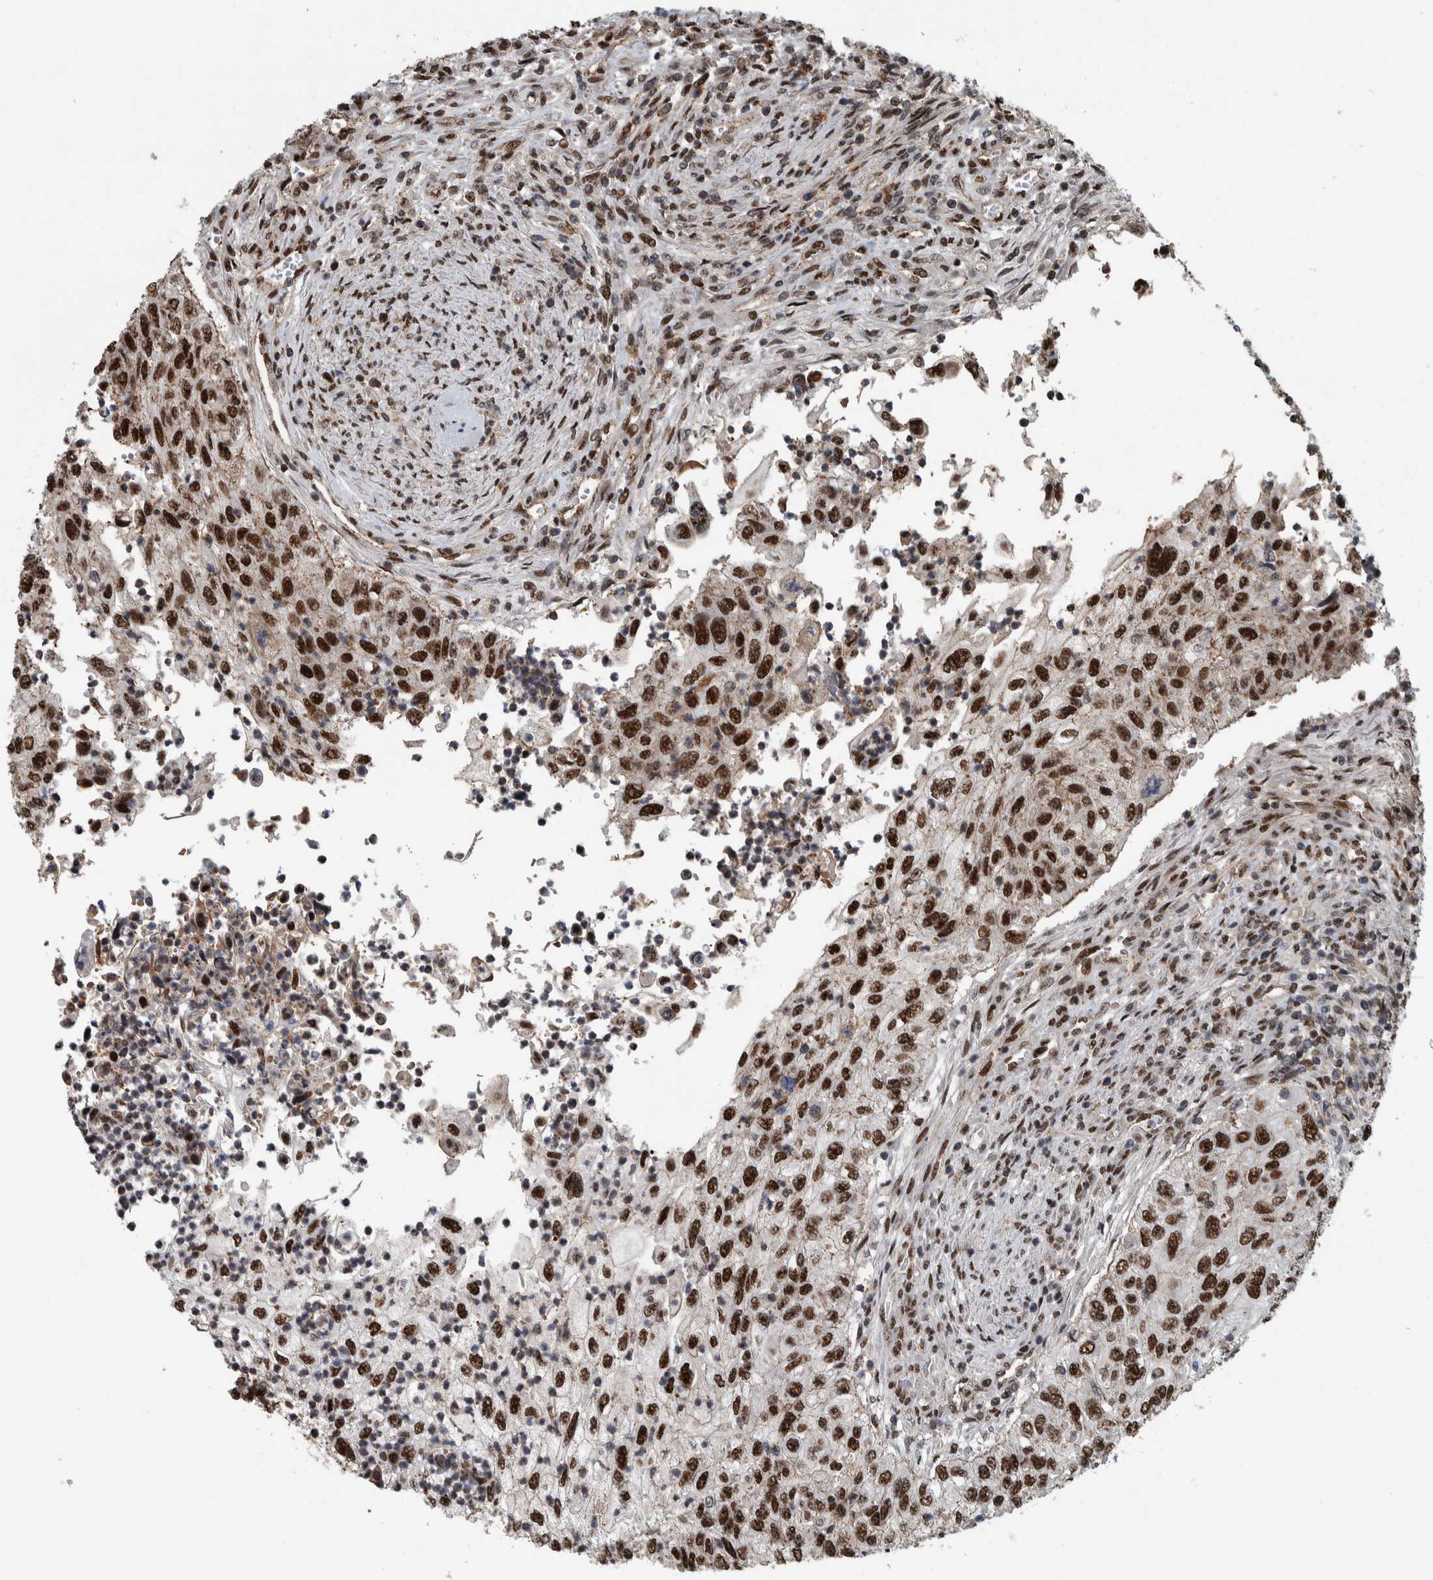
{"staining": {"intensity": "strong", "quantity": ">75%", "location": "nuclear"}, "tissue": "urothelial cancer", "cell_type": "Tumor cells", "image_type": "cancer", "snomed": [{"axis": "morphology", "description": "Urothelial carcinoma, High grade"}, {"axis": "topography", "description": "Urinary bladder"}], "caption": "Urothelial cancer was stained to show a protein in brown. There is high levels of strong nuclear expression in approximately >75% of tumor cells.", "gene": "FAM135B", "patient": {"sex": "female", "age": 60}}